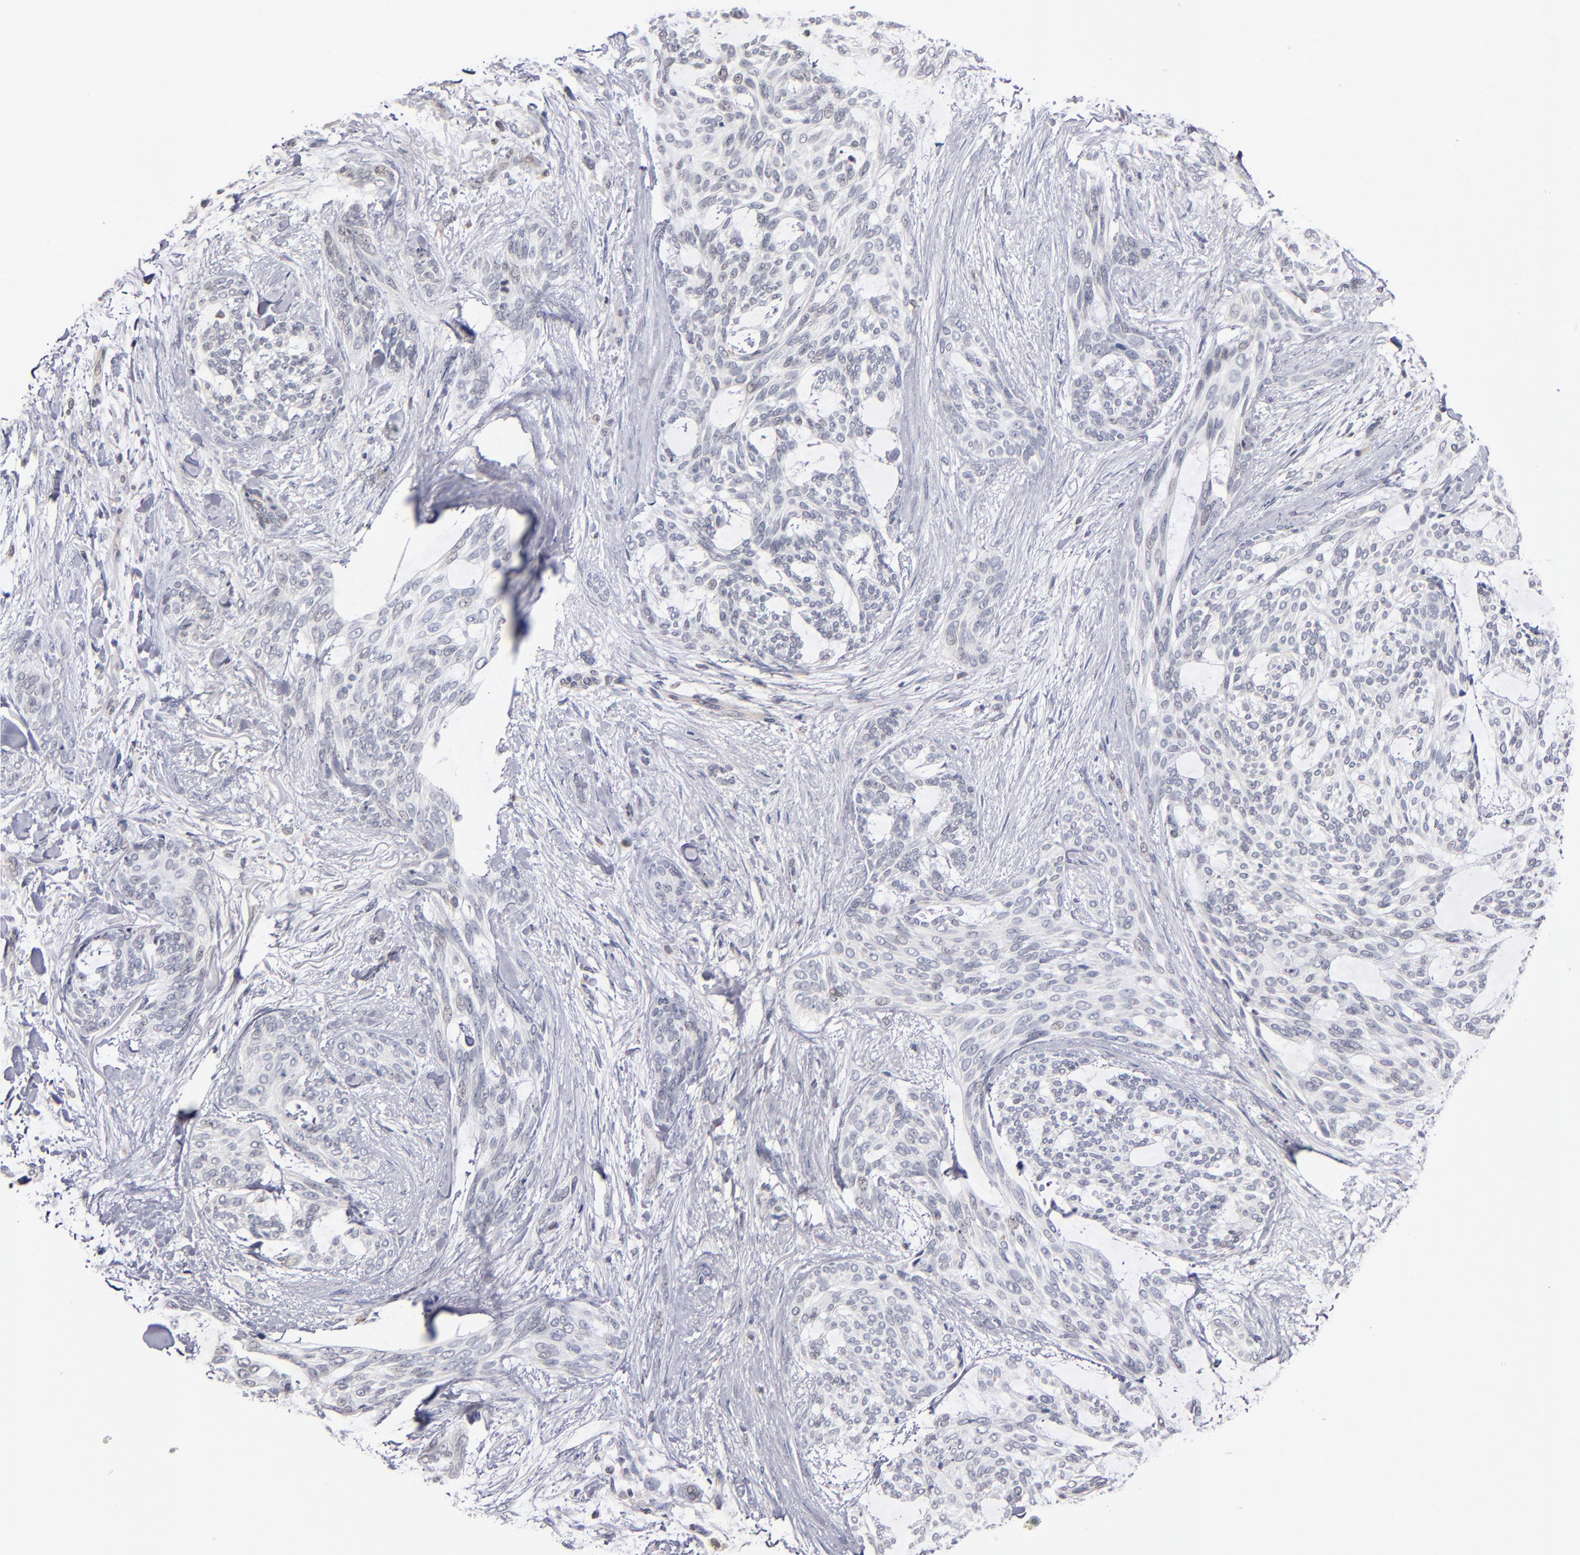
{"staining": {"intensity": "weak", "quantity": "<25%", "location": "nuclear"}, "tissue": "skin cancer", "cell_type": "Tumor cells", "image_type": "cancer", "snomed": [{"axis": "morphology", "description": "Normal tissue, NOS"}, {"axis": "morphology", "description": "Basal cell carcinoma"}, {"axis": "topography", "description": "Skin"}], "caption": "Photomicrograph shows no protein staining in tumor cells of basal cell carcinoma (skin) tissue.", "gene": "ODF2", "patient": {"sex": "female", "age": 71}}